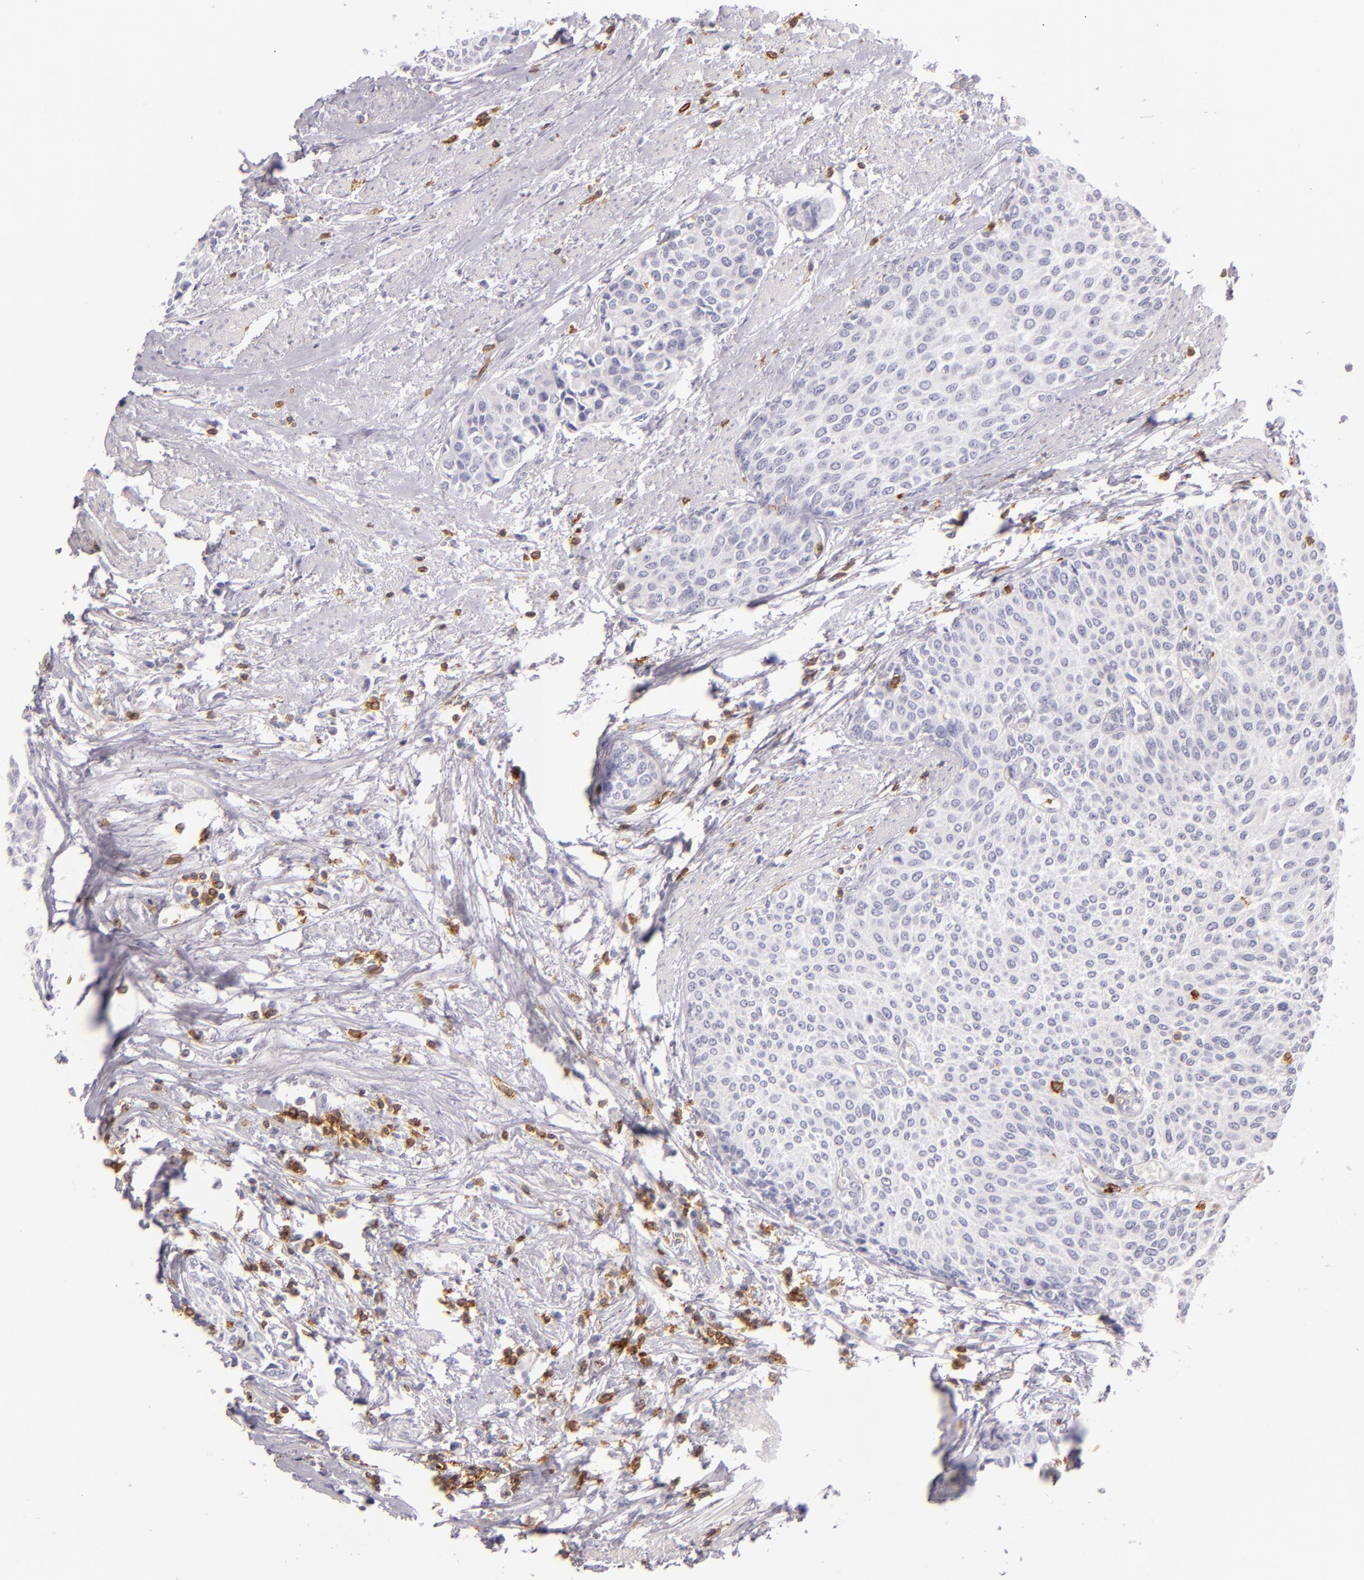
{"staining": {"intensity": "negative", "quantity": "none", "location": "none"}, "tissue": "urothelial cancer", "cell_type": "Tumor cells", "image_type": "cancer", "snomed": [{"axis": "morphology", "description": "Urothelial carcinoma, Low grade"}, {"axis": "topography", "description": "Urinary bladder"}], "caption": "There is no significant positivity in tumor cells of urothelial cancer.", "gene": "LAT", "patient": {"sex": "female", "age": 73}}